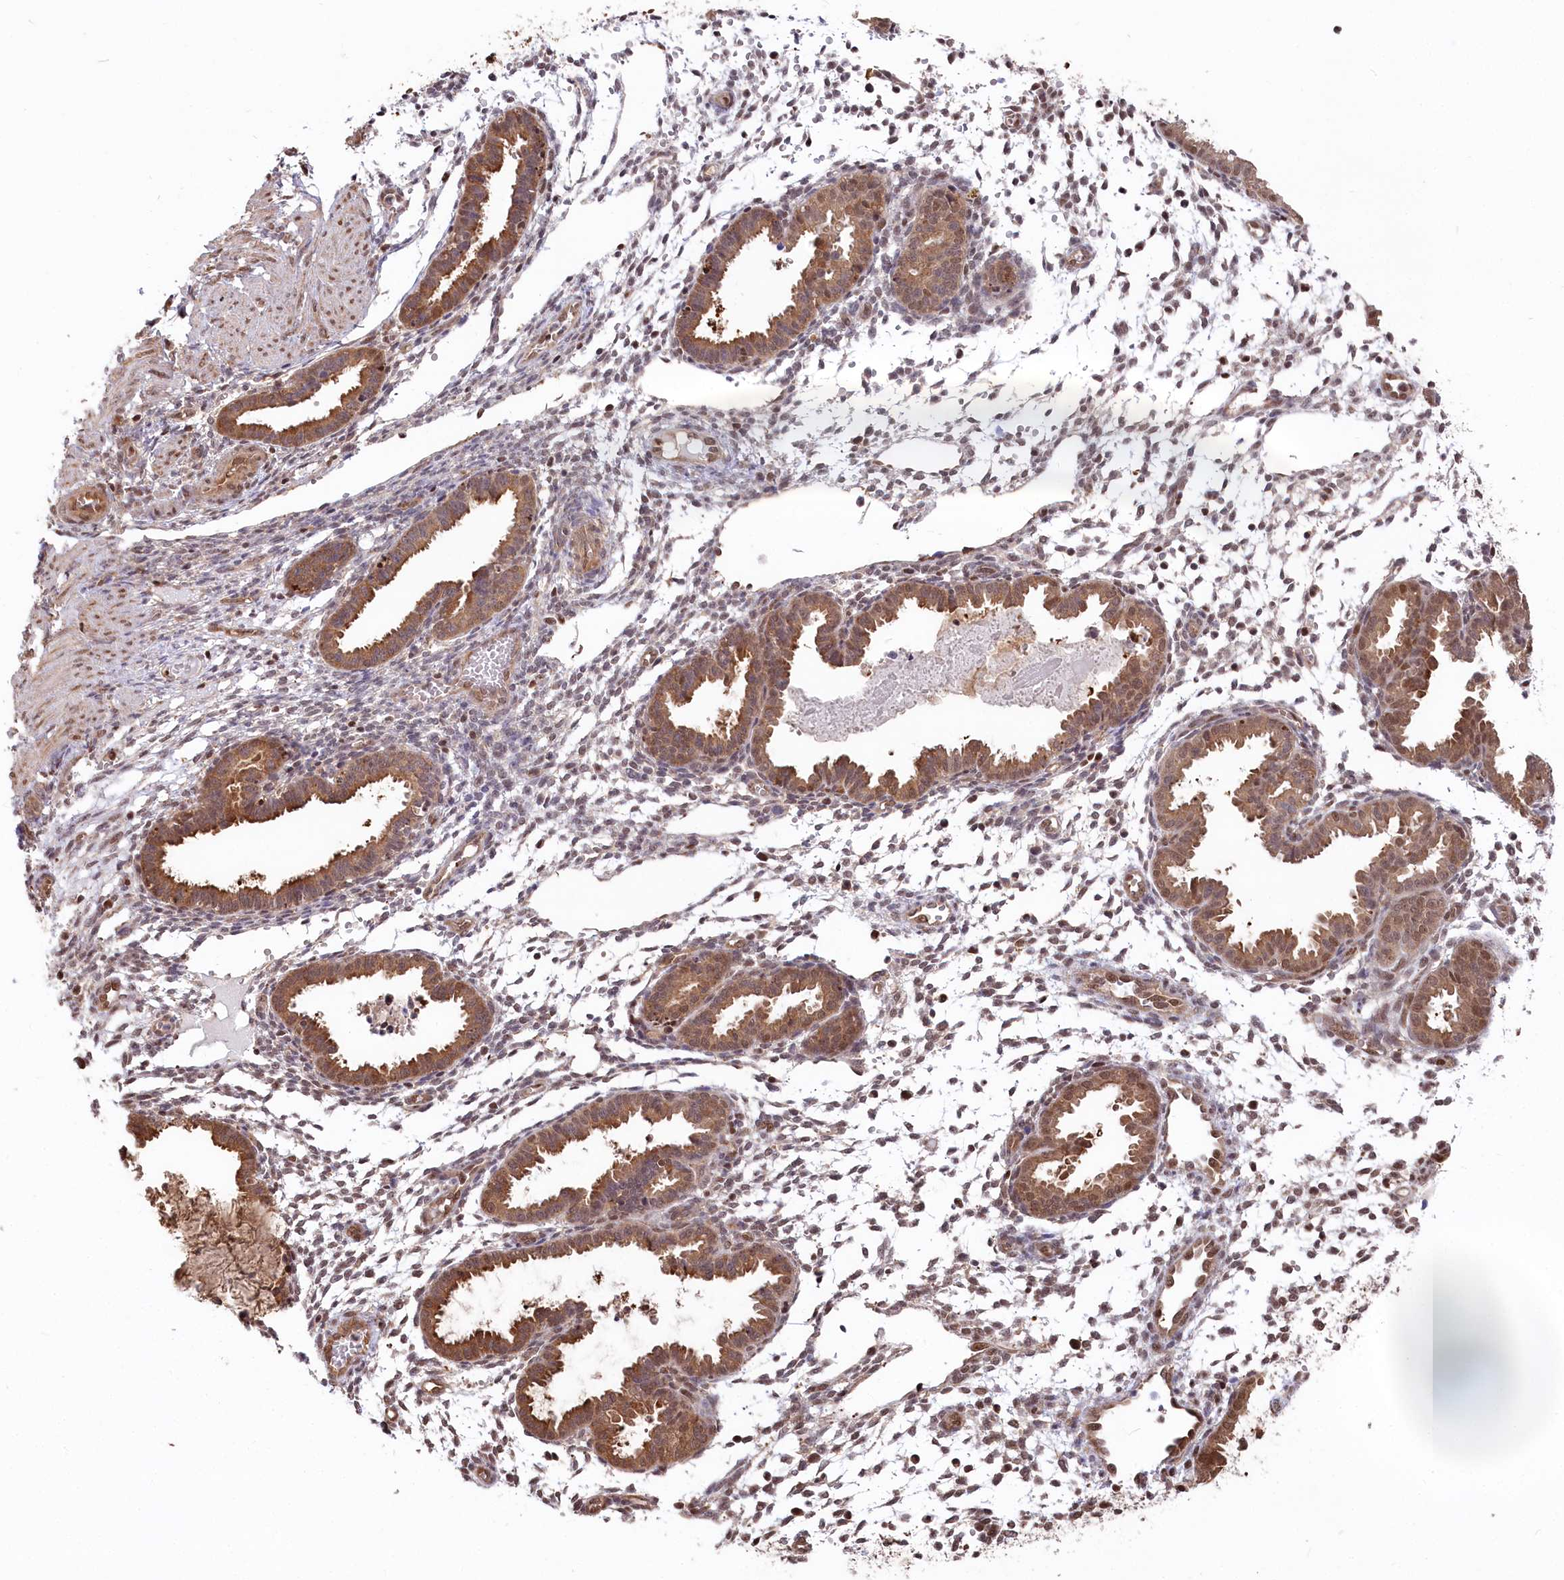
{"staining": {"intensity": "moderate", "quantity": "25%-75%", "location": "cytoplasmic/membranous,nuclear"}, "tissue": "endometrium", "cell_type": "Cells in endometrial stroma", "image_type": "normal", "snomed": [{"axis": "morphology", "description": "Normal tissue, NOS"}, {"axis": "topography", "description": "Endometrium"}], "caption": "Moderate cytoplasmic/membranous,nuclear protein expression is present in approximately 25%-75% of cells in endometrial stroma in endometrium.", "gene": "PSMA1", "patient": {"sex": "female", "age": 33}}